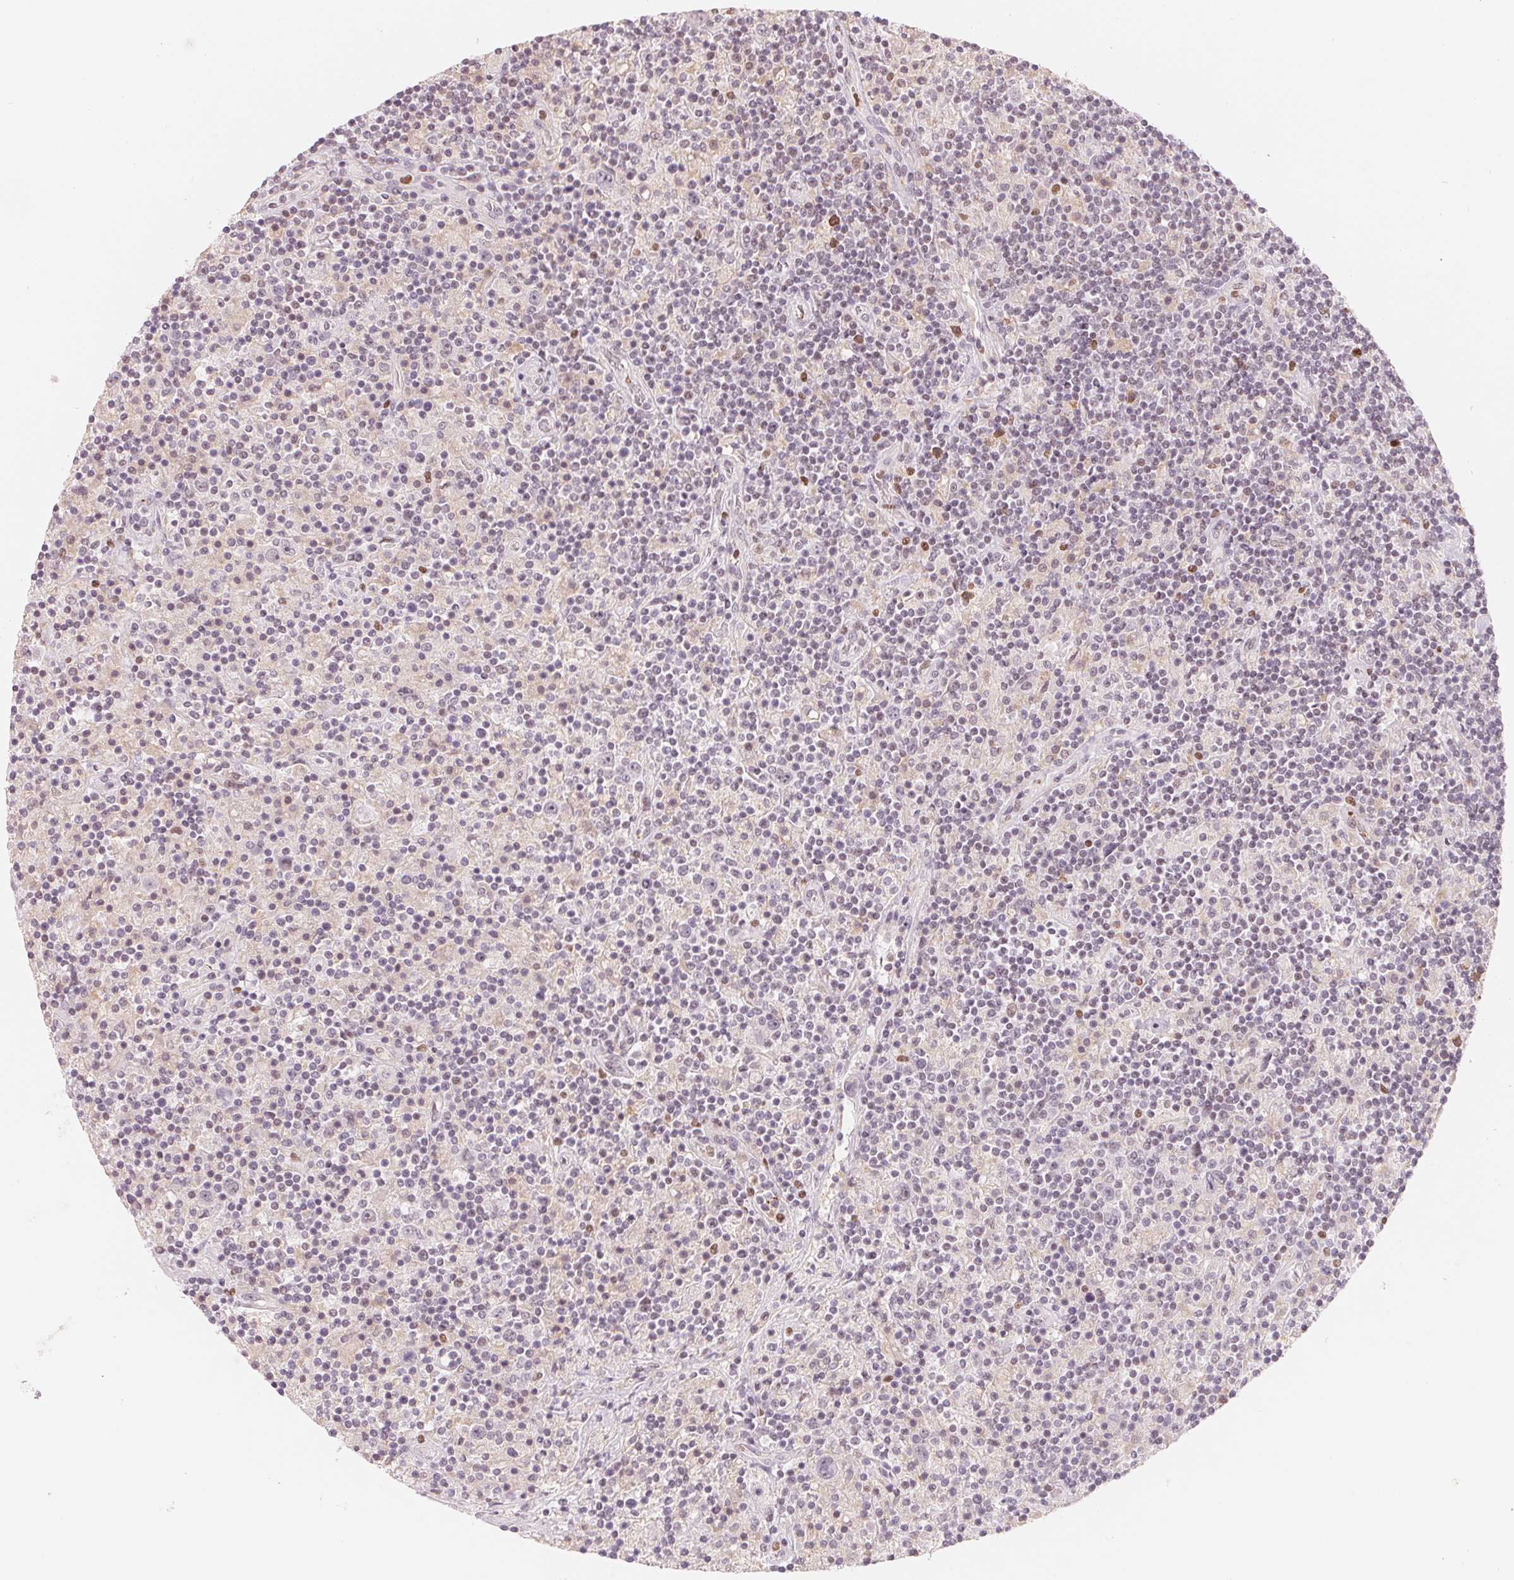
{"staining": {"intensity": "negative", "quantity": "none", "location": "none"}, "tissue": "lymphoma", "cell_type": "Tumor cells", "image_type": "cancer", "snomed": [{"axis": "morphology", "description": "Hodgkin's disease, NOS"}, {"axis": "topography", "description": "Lymph node"}], "caption": "Human lymphoma stained for a protein using immunohistochemistry (IHC) shows no positivity in tumor cells.", "gene": "ARHGAP22", "patient": {"sex": "male", "age": 70}}